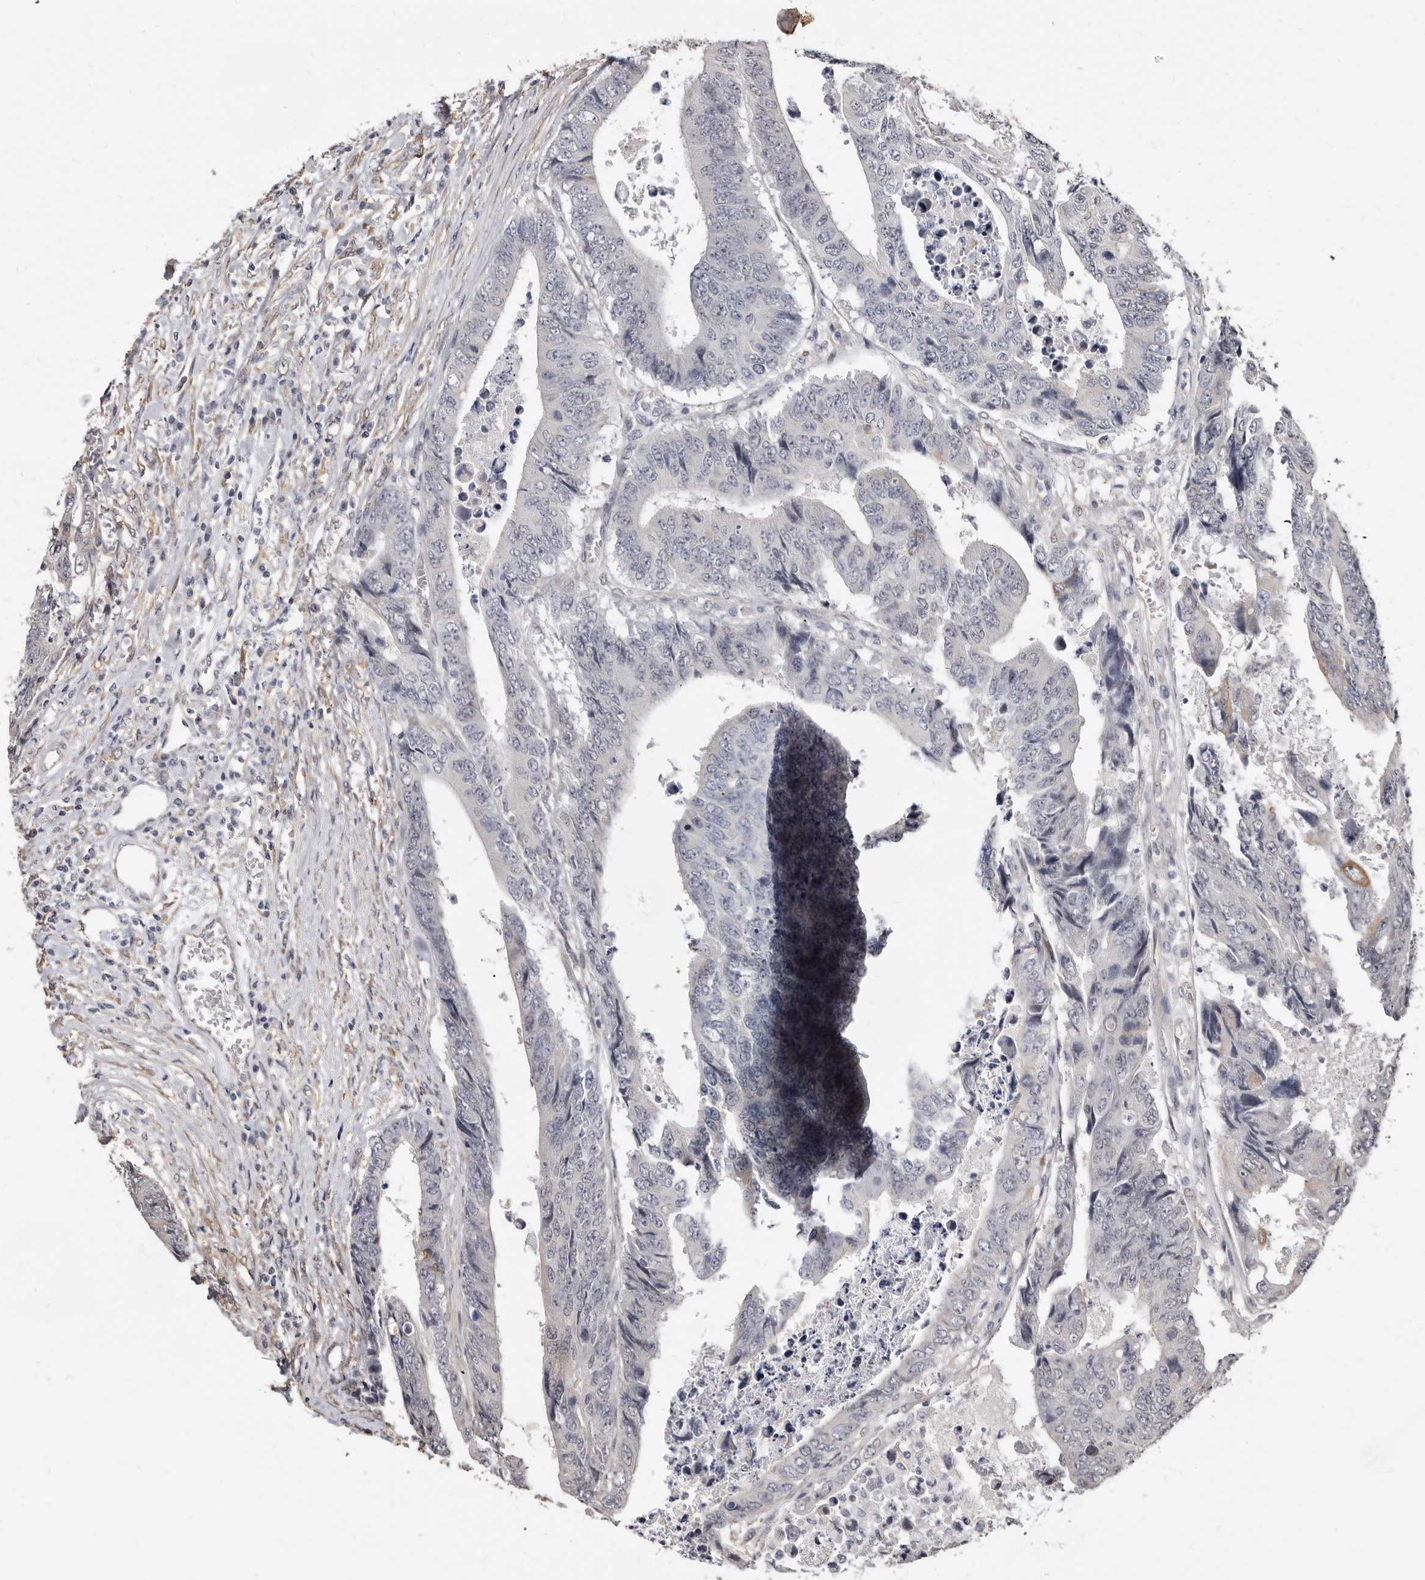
{"staining": {"intensity": "negative", "quantity": "none", "location": "none"}, "tissue": "colorectal cancer", "cell_type": "Tumor cells", "image_type": "cancer", "snomed": [{"axis": "morphology", "description": "Adenocarcinoma, NOS"}, {"axis": "topography", "description": "Rectum"}], "caption": "An immunohistochemistry (IHC) image of adenocarcinoma (colorectal) is shown. There is no staining in tumor cells of adenocarcinoma (colorectal). Nuclei are stained in blue.", "gene": "KHDRBS2", "patient": {"sex": "male", "age": 84}}